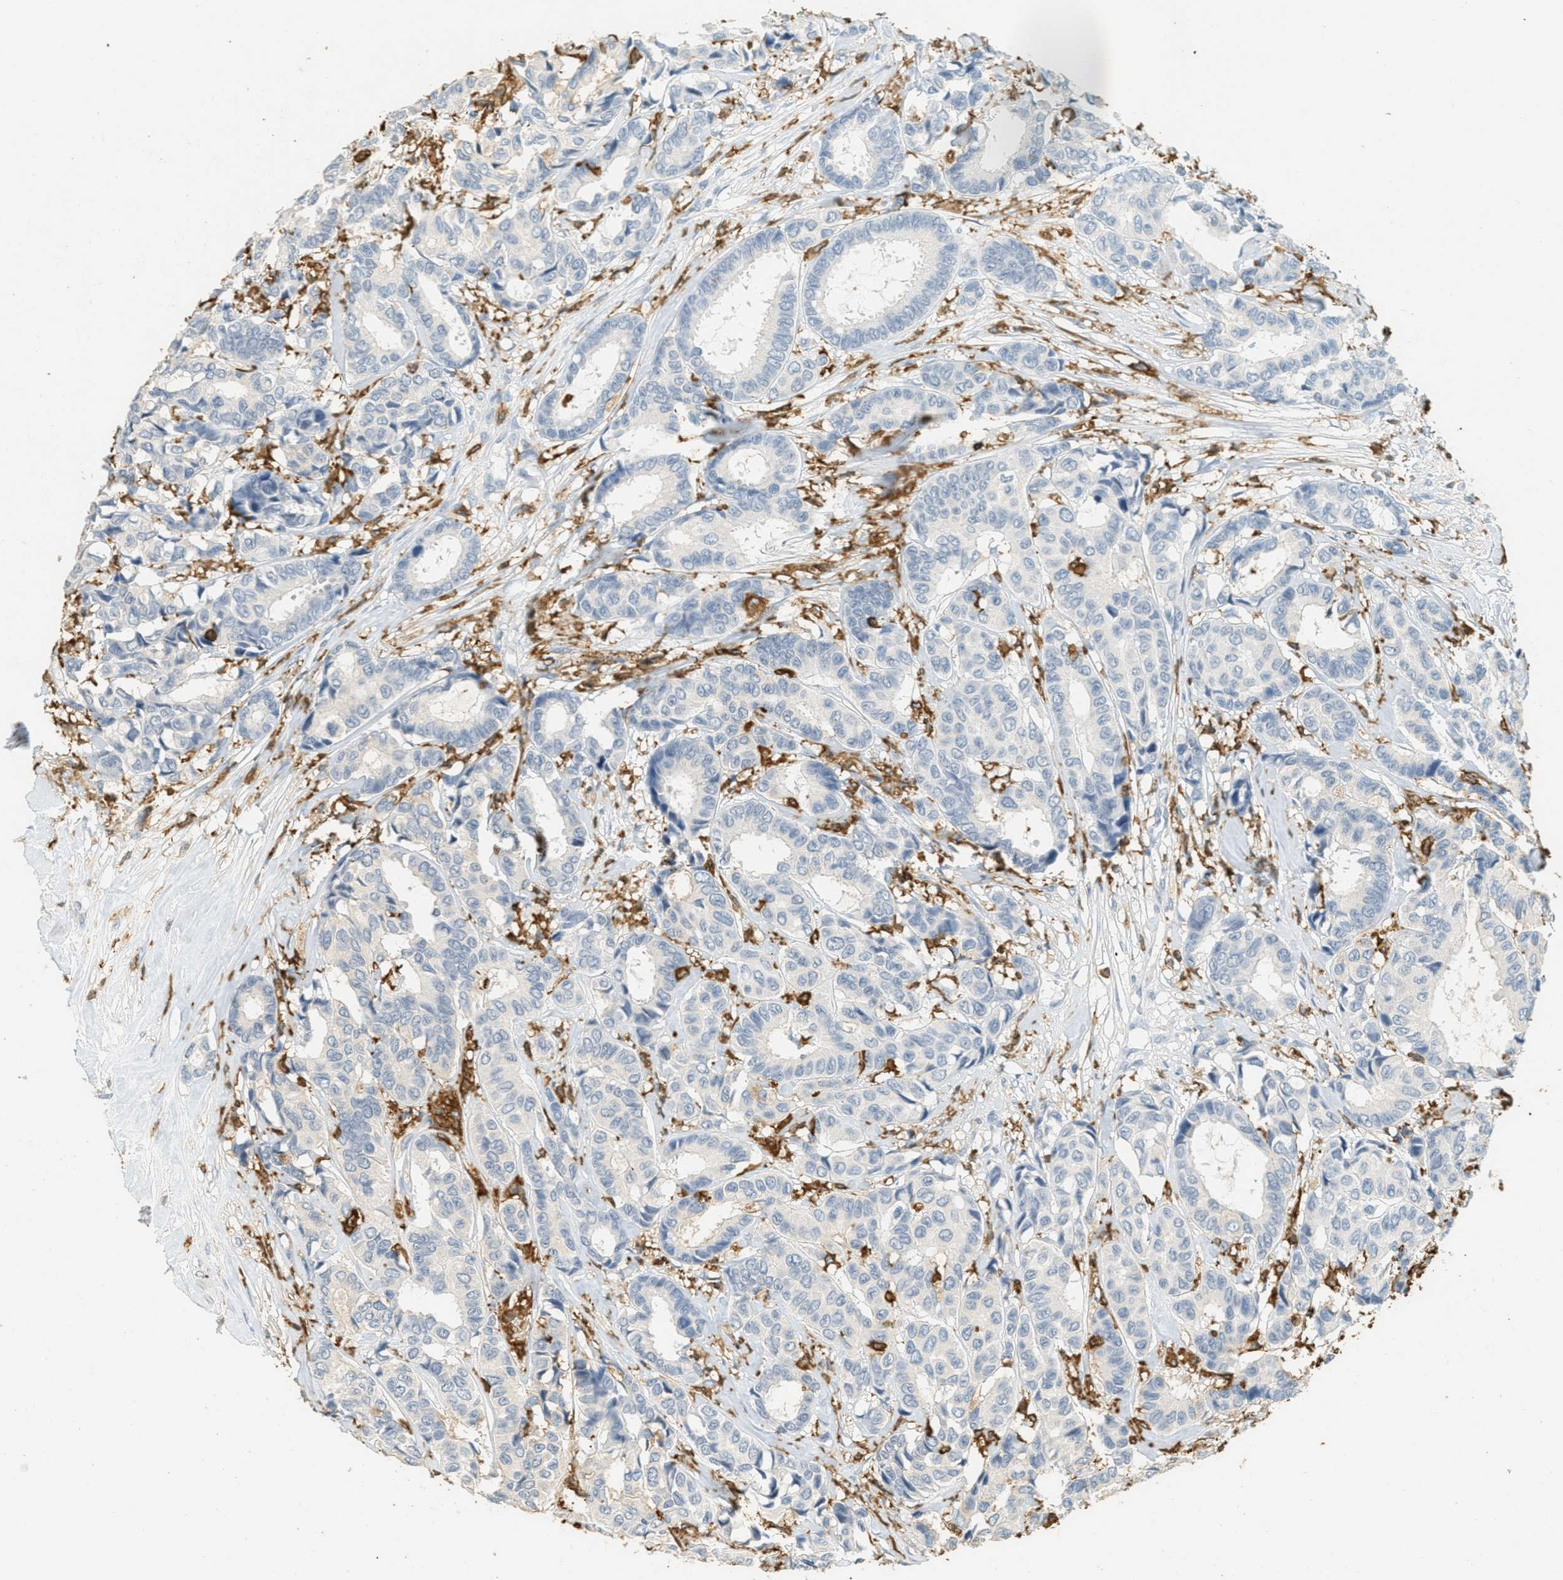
{"staining": {"intensity": "negative", "quantity": "none", "location": "none"}, "tissue": "breast cancer", "cell_type": "Tumor cells", "image_type": "cancer", "snomed": [{"axis": "morphology", "description": "Duct carcinoma"}, {"axis": "topography", "description": "Breast"}], "caption": "This is an immunohistochemistry (IHC) micrograph of human breast invasive ductal carcinoma. There is no staining in tumor cells.", "gene": "LSP1", "patient": {"sex": "female", "age": 87}}